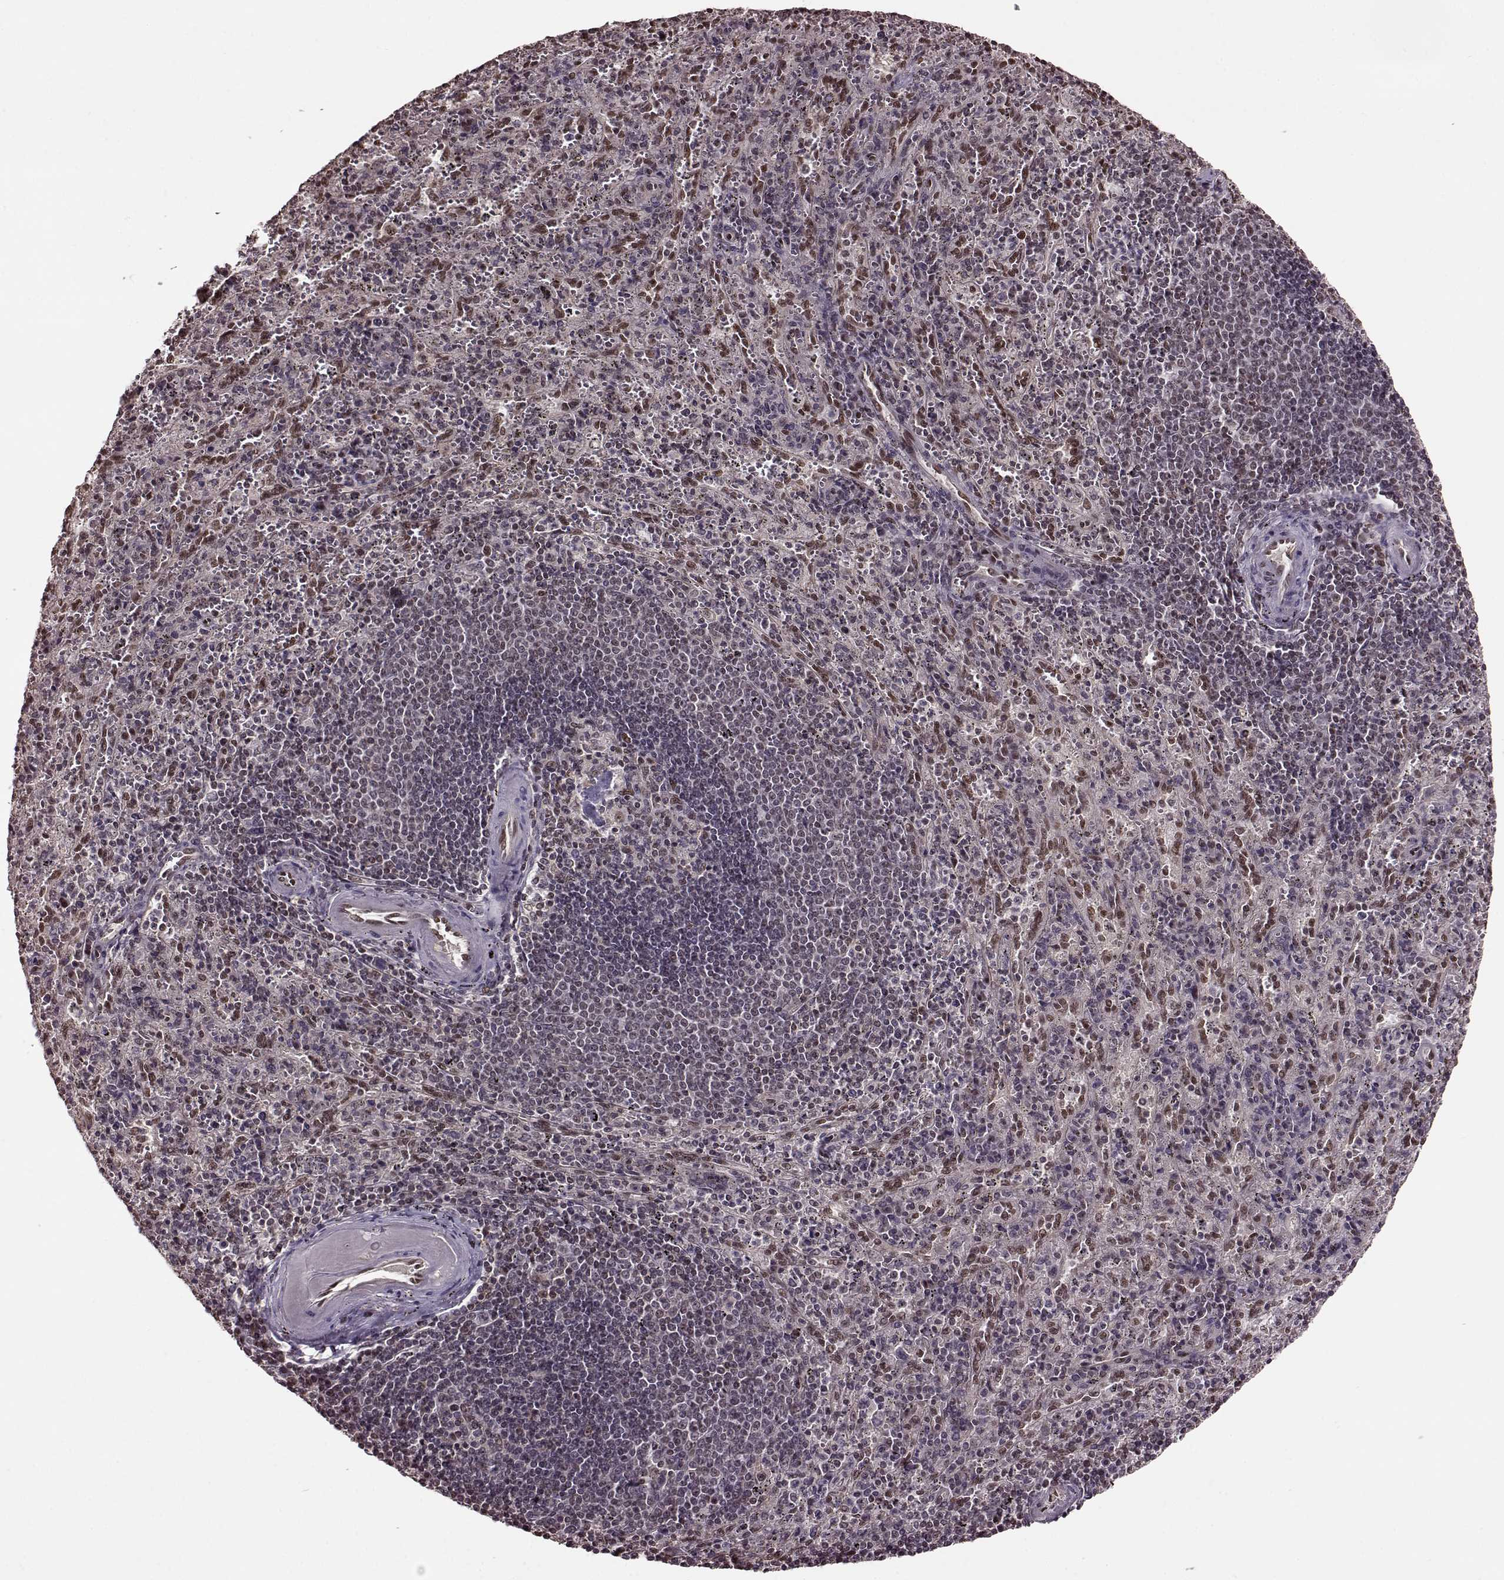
{"staining": {"intensity": "moderate", "quantity": "<25%", "location": "nuclear"}, "tissue": "spleen", "cell_type": "Cells in red pulp", "image_type": "normal", "snomed": [{"axis": "morphology", "description": "Normal tissue, NOS"}, {"axis": "topography", "description": "Spleen"}], "caption": "A high-resolution image shows immunohistochemistry staining of normal spleen, which displays moderate nuclear expression in about <25% of cells in red pulp.", "gene": "FTO", "patient": {"sex": "male", "age": 57}}